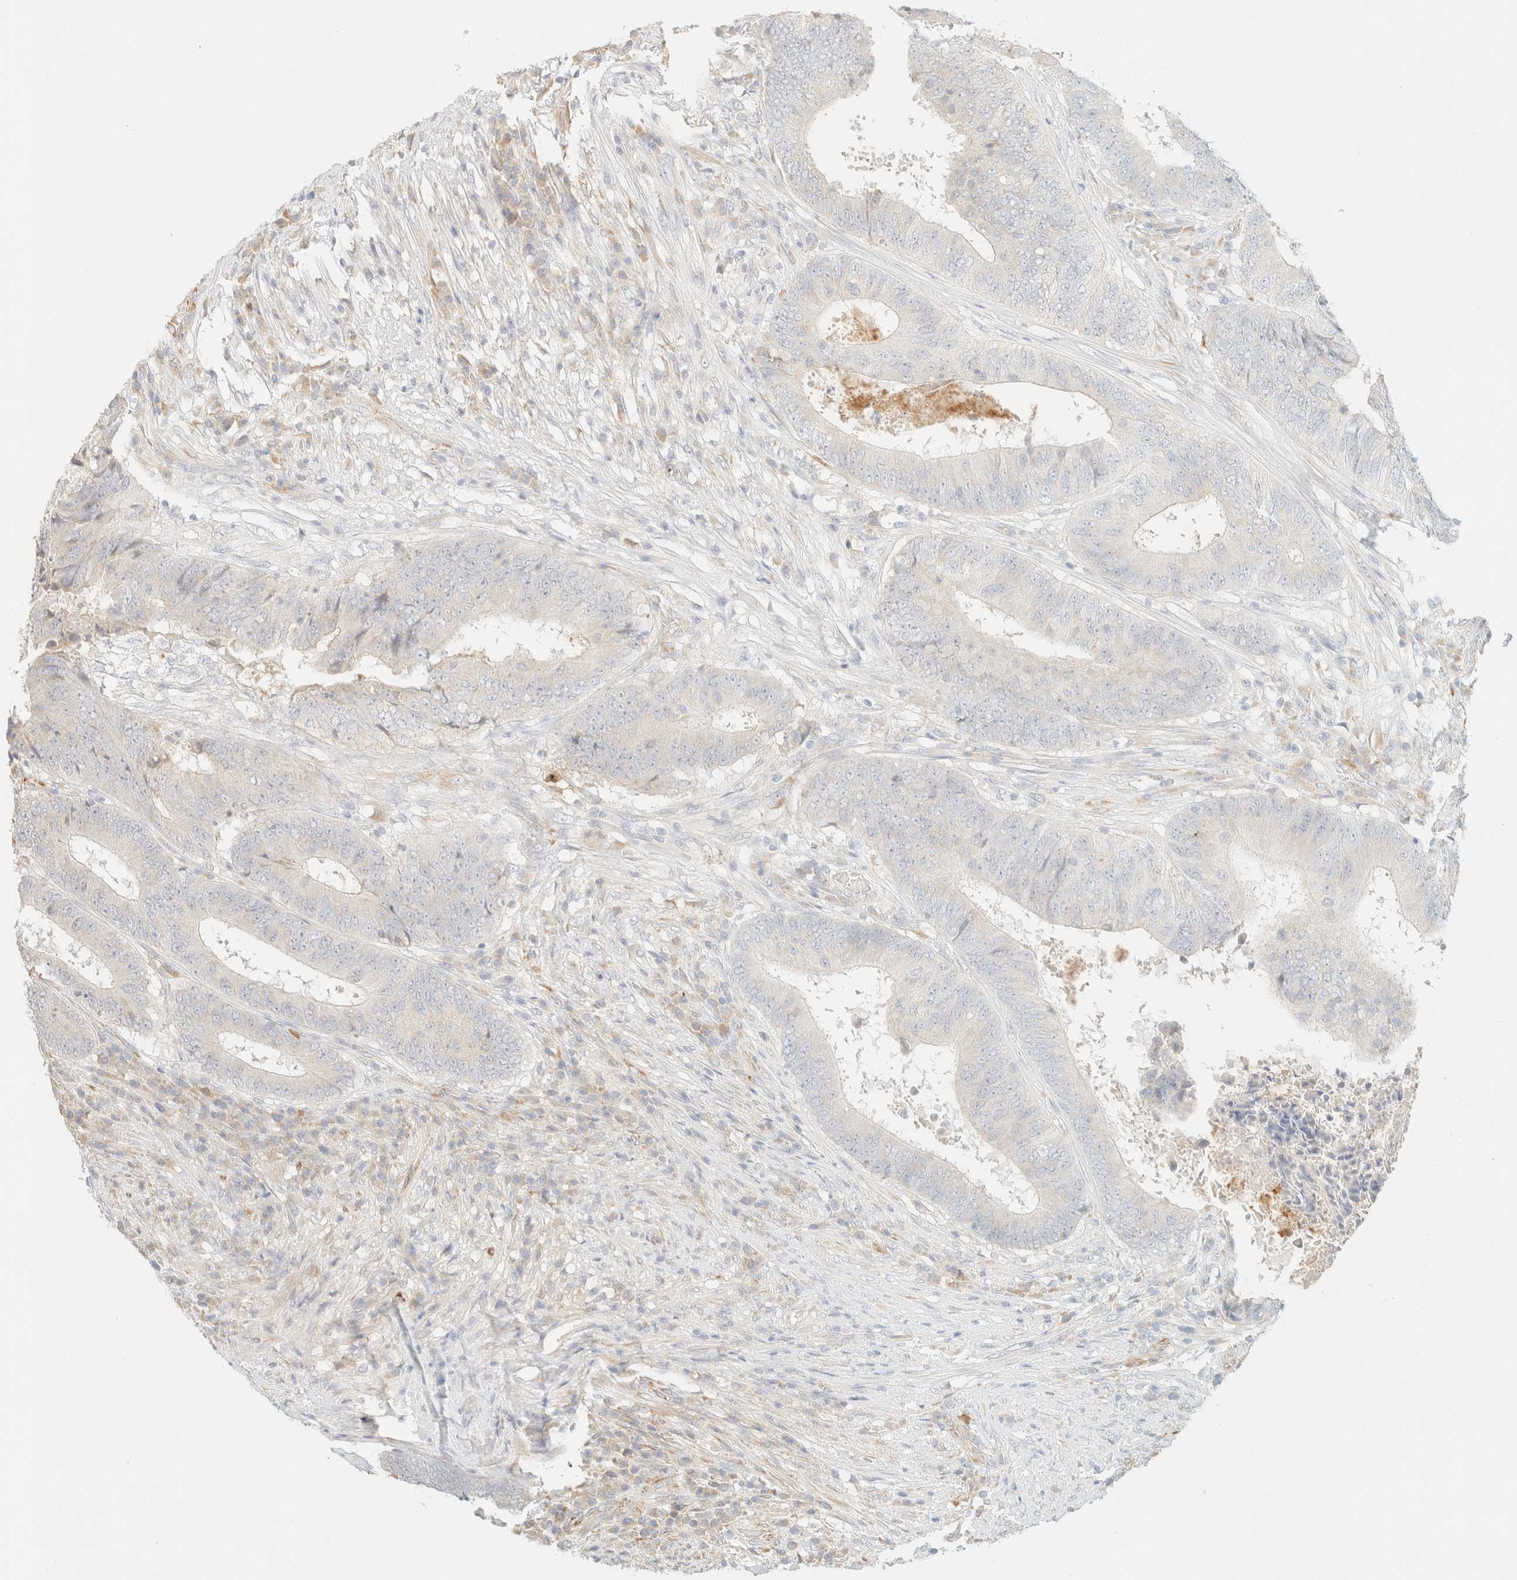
{"staining": {"intensity": "negative", "quantity": "none", "location": "none"}, "tissue": "colorectal cancer", "cell_type": "Tumor cells", "image_type": "cancer", "snomed": [{"axis": "morphology", "description": "Adenocarcinoma, NOS"}, {"axis": "topography", "description": "Rectum"}], "caption": "Colorectal adenocarcinoma was stained to show a protein in brown. There is no significant positivity in tumor cells.", "gene": "SPARCL1", "patient": {"sex": "male", "age": 72}}